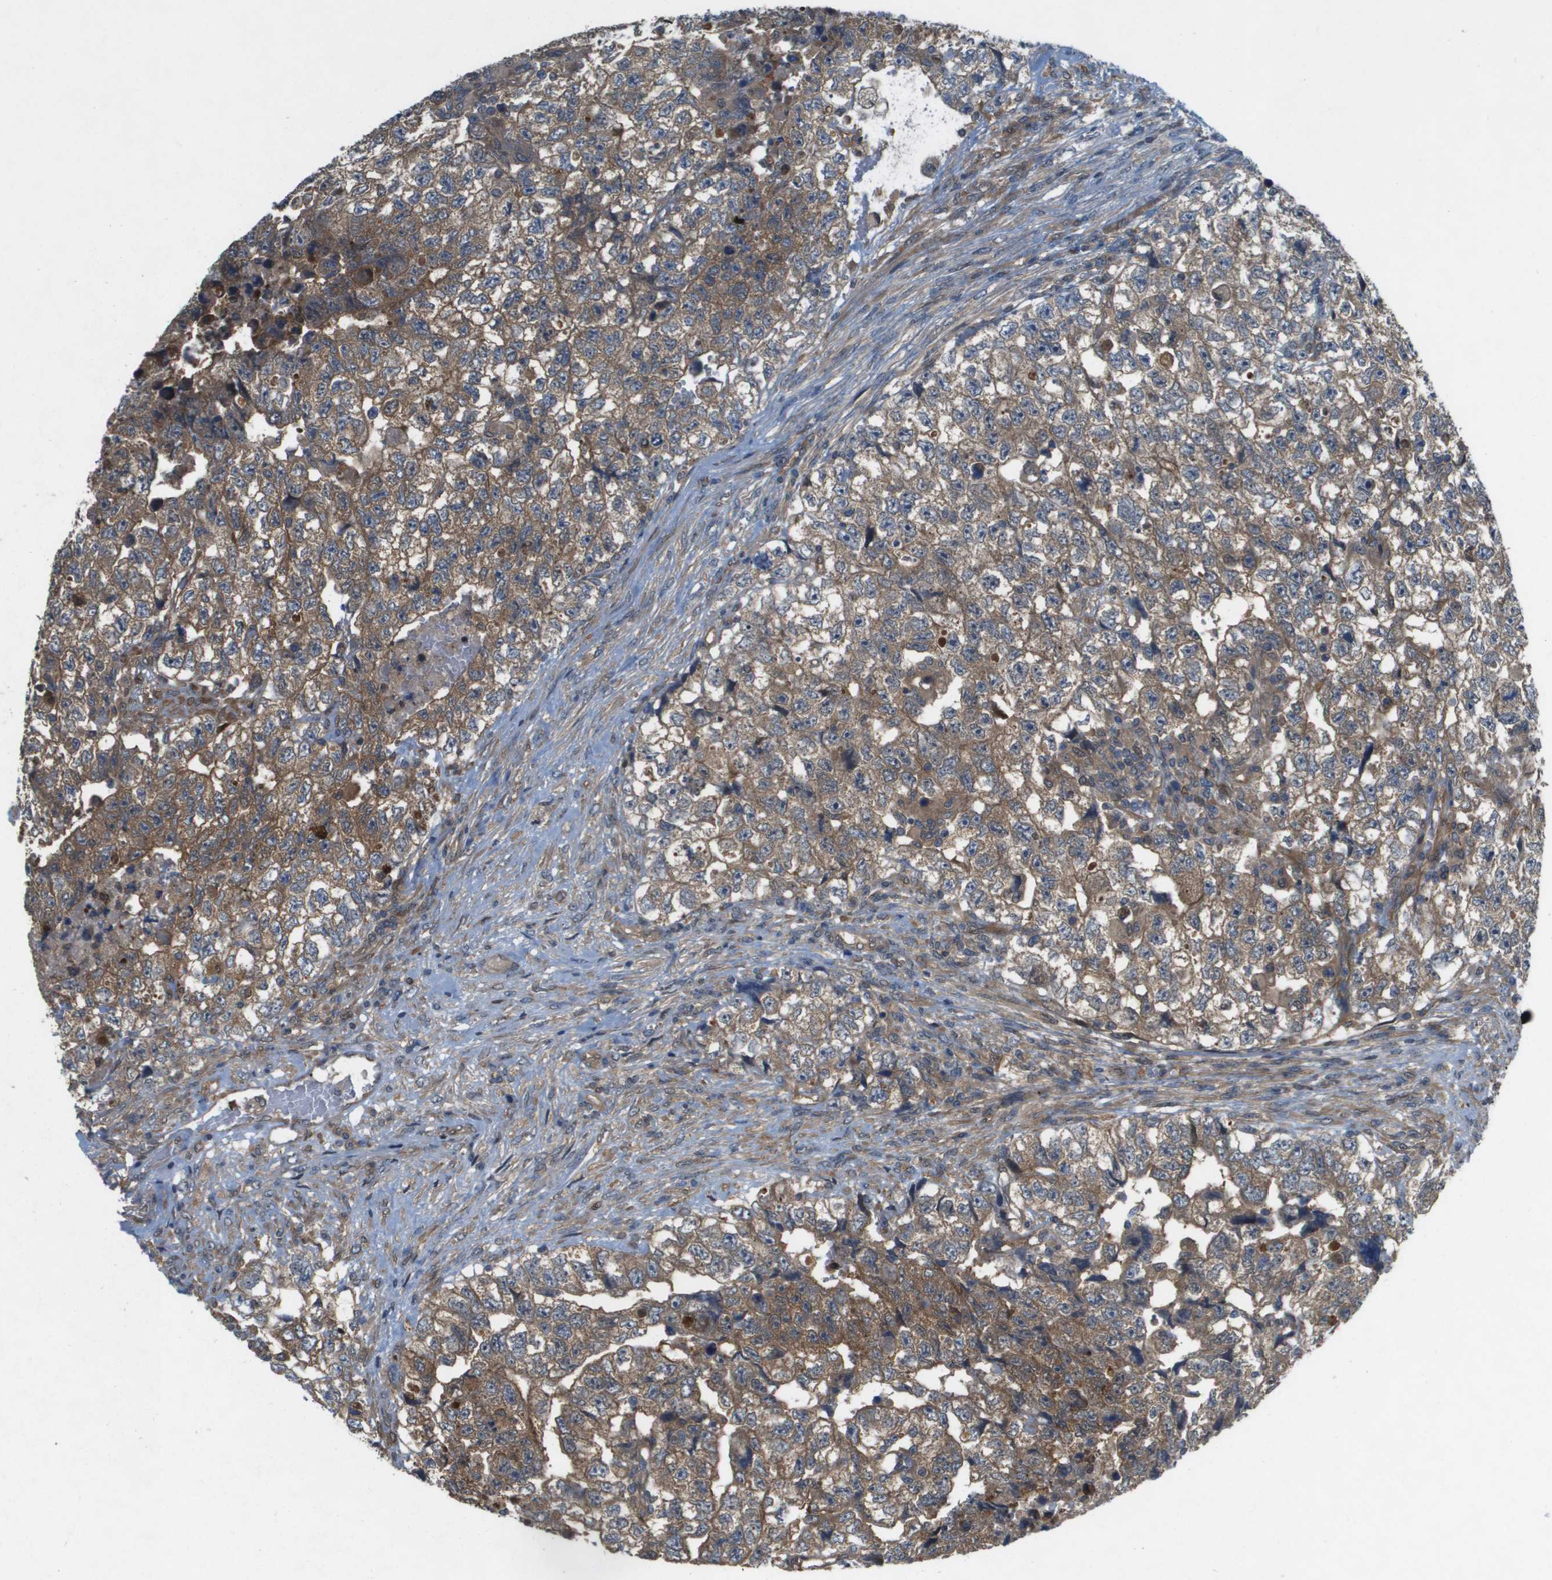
{"staining": {"intensity": "moderate", "quantity": ">75%", "location": "cytoplasmic/membranous"}, "tissue": "testis cancer", "cell_type": "Tumor cells", "image_type": "cancer", "snomed": [{"axis": "morphology", "description": "Carcinoma, Embryonal, NOS"}, {"axis": "topography", "description": "Testis"}], "caption": "The micrograph demonstrates a brown stain indicating the presence of a protein in the cytoplasmic/membranous of tumor cells in testis cancer (embryonal carcinoma).", "gene": "PALD1", "patient": {"sex": "male", "age": 36}}